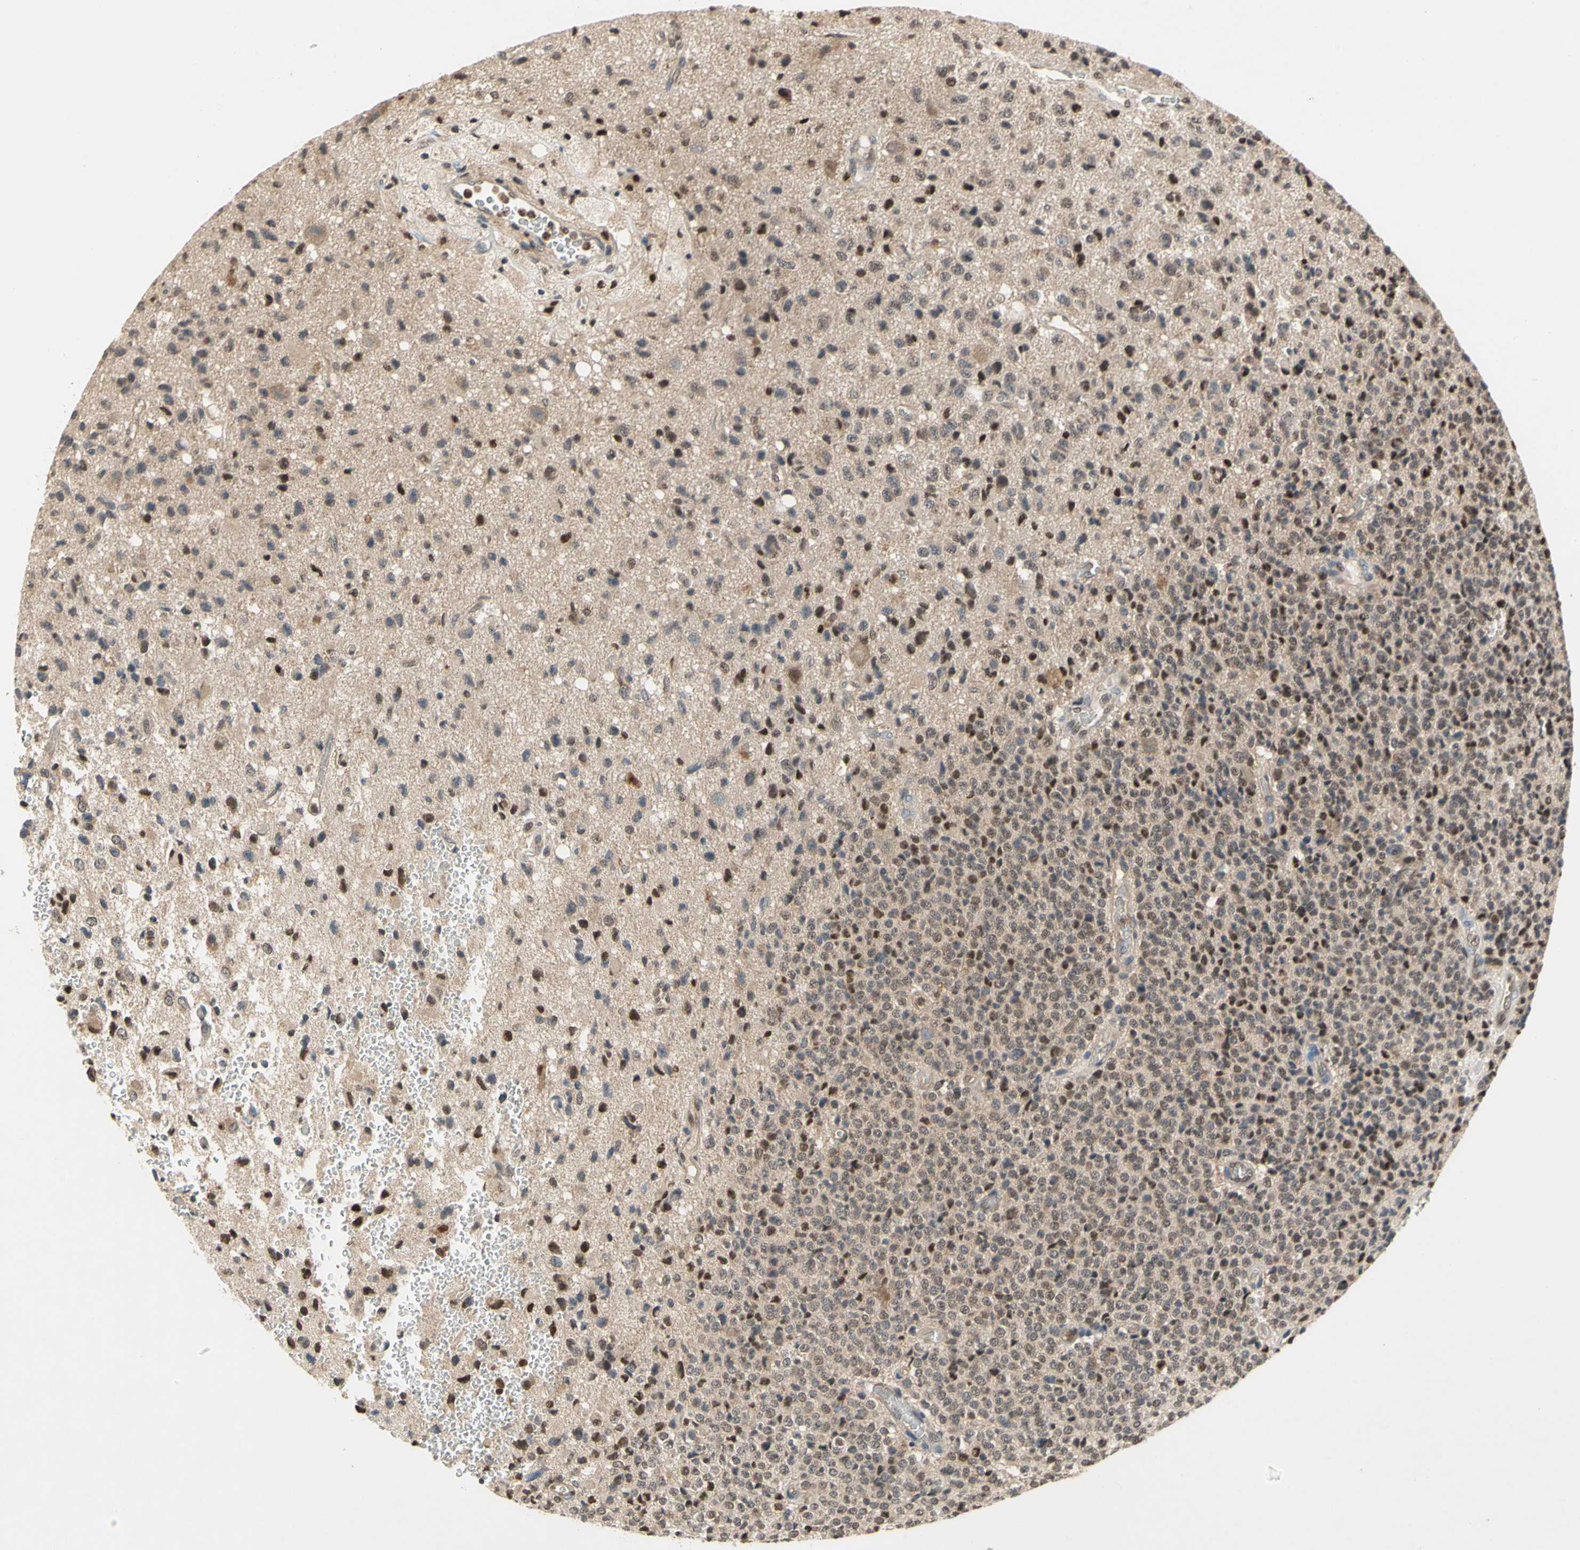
{"staining": {"intensity": "strong", "quantity": "25%-75%", "location": "nuclear"}, "tissue": "glioma", "cell_type": "Tumor cells", "image_type": "cancer", "snomed": [{"axis": "morphology", "description": "Glioma, malignant, High grade"}, {"axis": "topography", "description": "pancreas cauda"}], "caption": "Immunohistochemistry micrograph of human malignant high-grade glioma stained for a protein (brown), which shows high levels of strong nuclear expression in approximately 25%-75% of tumor cells.", "gene": "GSR", "patient": {"sex": "male", "age": 60}}